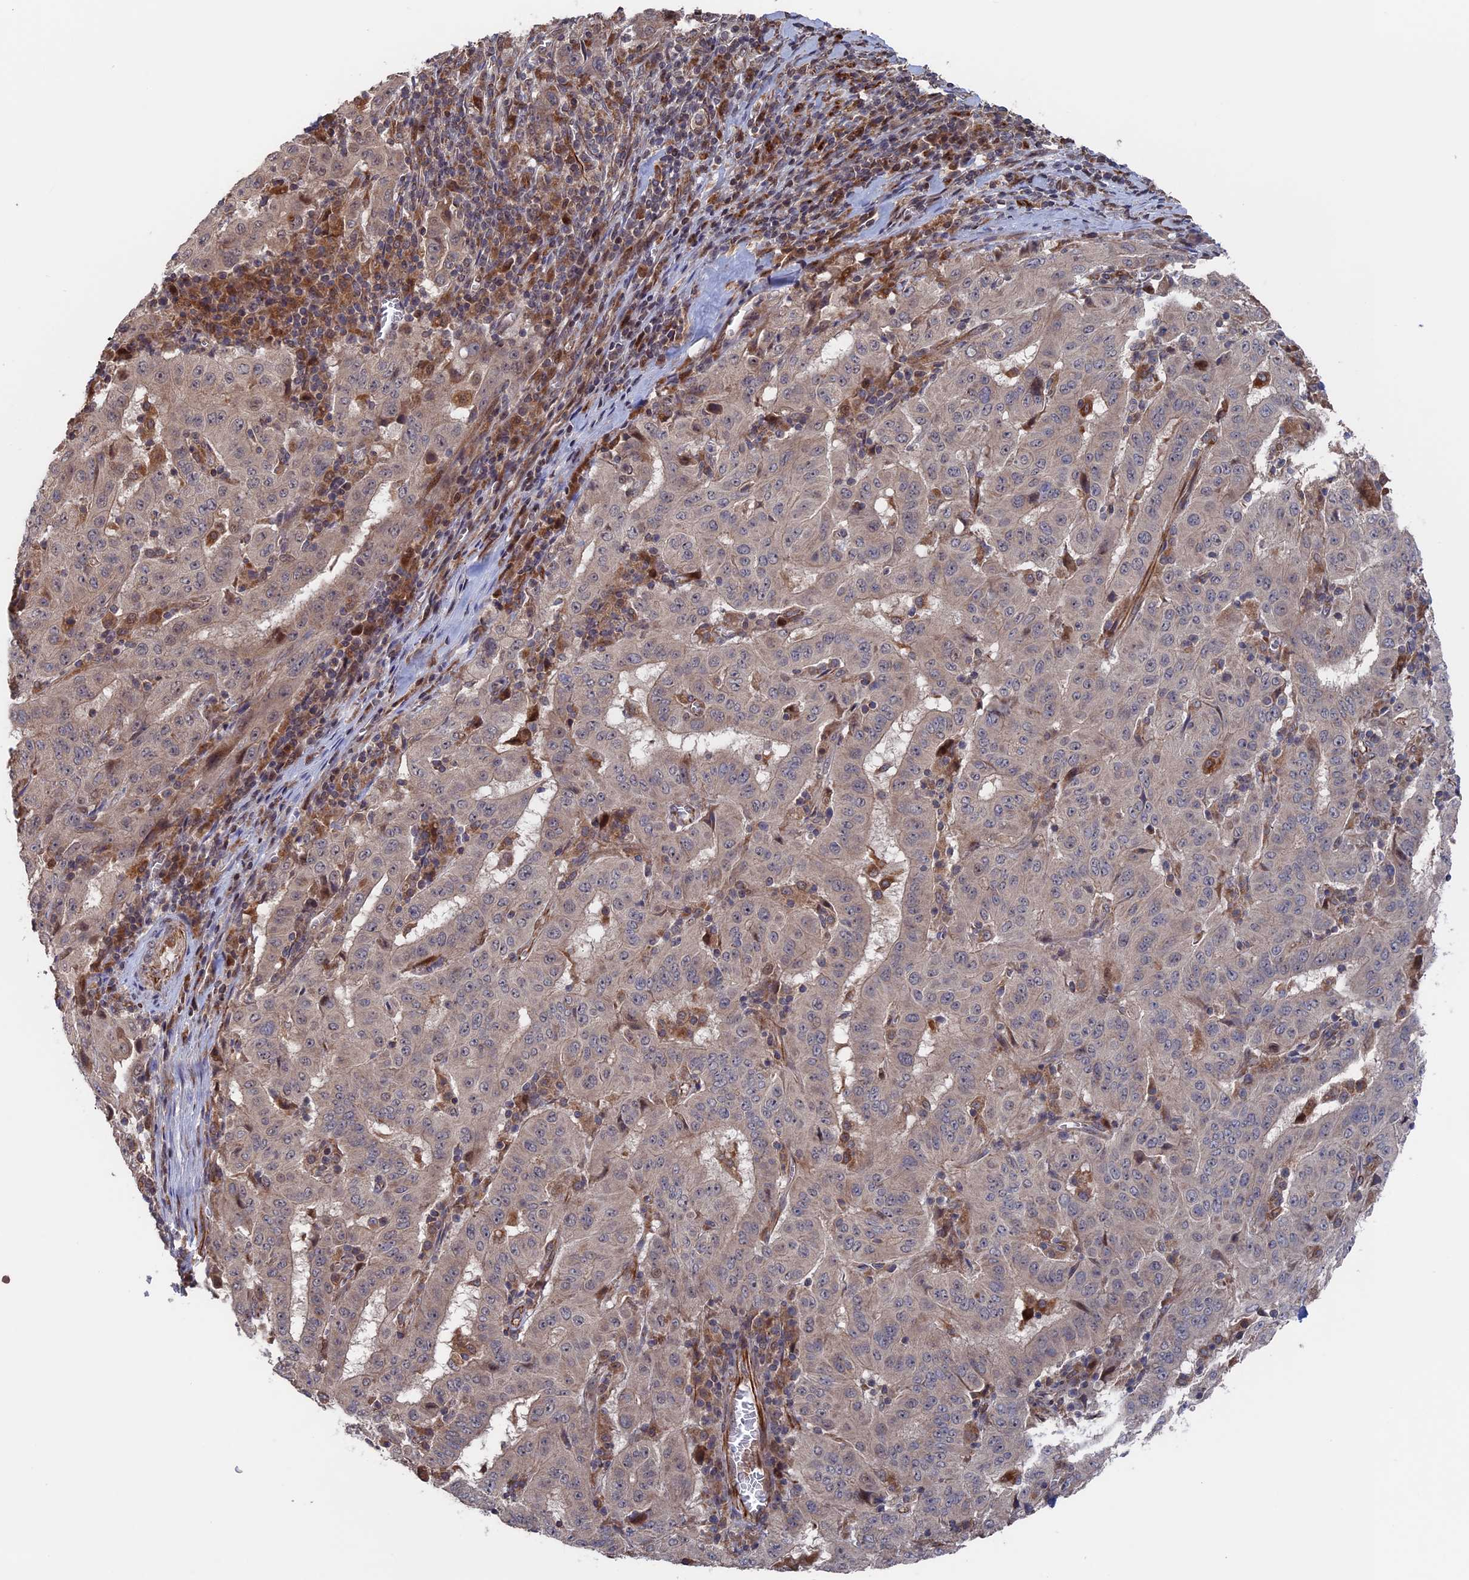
{"staining": {"intensity": "negative", "quantity": "none", "location": "none"}, "tissue": "pancreatic cancer", "cell_type": "Tumor cells", "image_type": "cancer", "snomed": [{"axis": "morphology", "description": "Adenocarcinoma, NOS"}, {"axis": "topography", "description": "Pancreas"}], "caption": "Photomicrograph shows no significant protein staining in tumor cells of pancreatic cancer (adenocarcinoma).", "gene": "PLA2G15", "patient": {"sex": "male", "age": 63}}